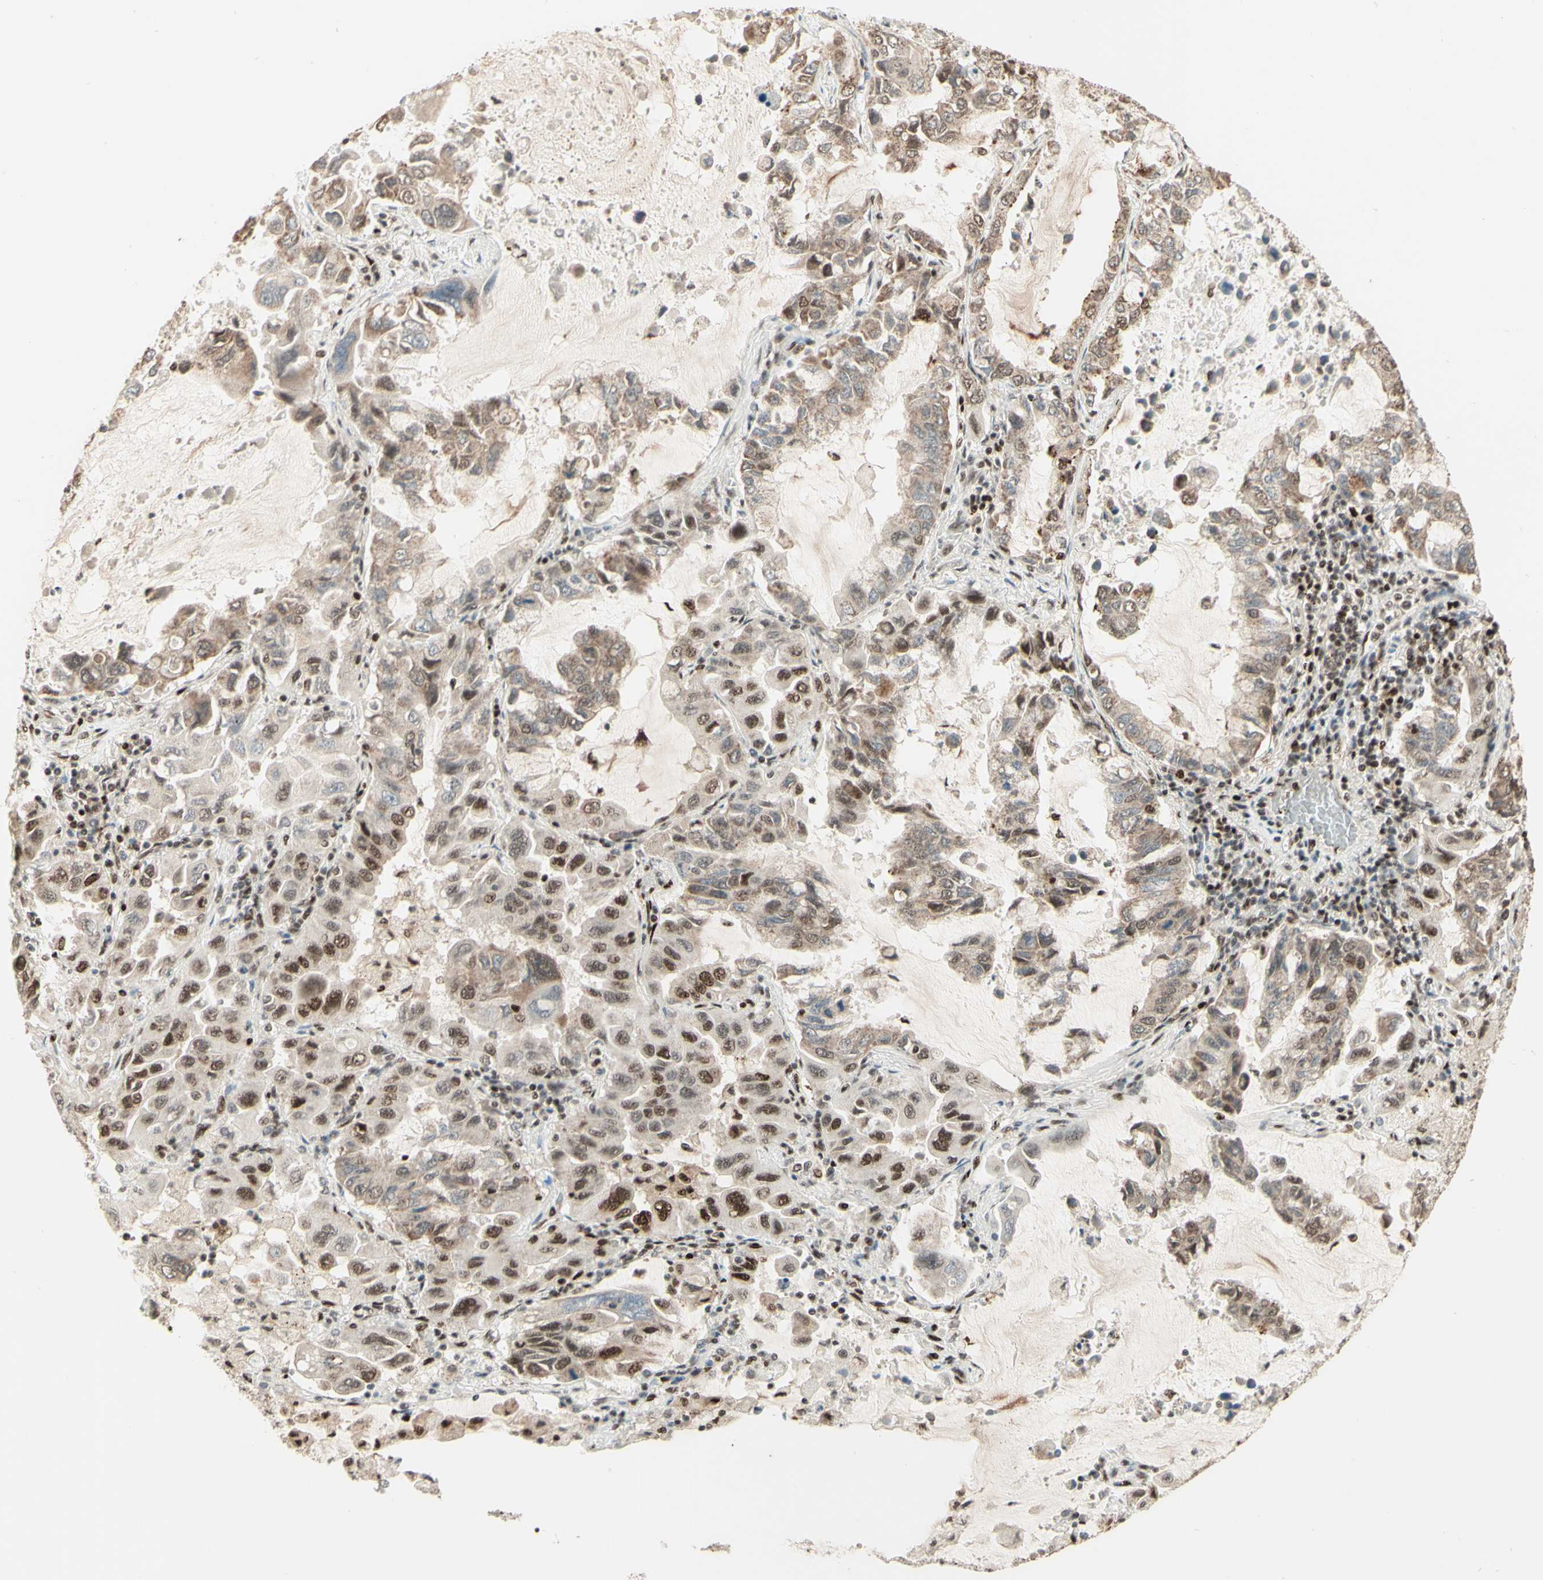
{"staining": {"intensity": "moderate", "quantity": "25%-75%", "location": "cytoplasmic/membranous,nuclear"}, "tissue": "lung cancer", "cell_type": "Tumor cells", "image_type": "cancer", "snomed": [{"axis": "morphology", "description": "Adenocarcinoma, NOS"}, {"axis": "topography", "description": "Lung"}], "caption": "Tumor cells show medium levels of moderate cytoplasmic/membranous and nuclear expression in about 25%-75% of cells in human lung cancer (adenocarcinoma).", "gene": "NR3C1", "patient": {"sex": "male", "age": 64}}